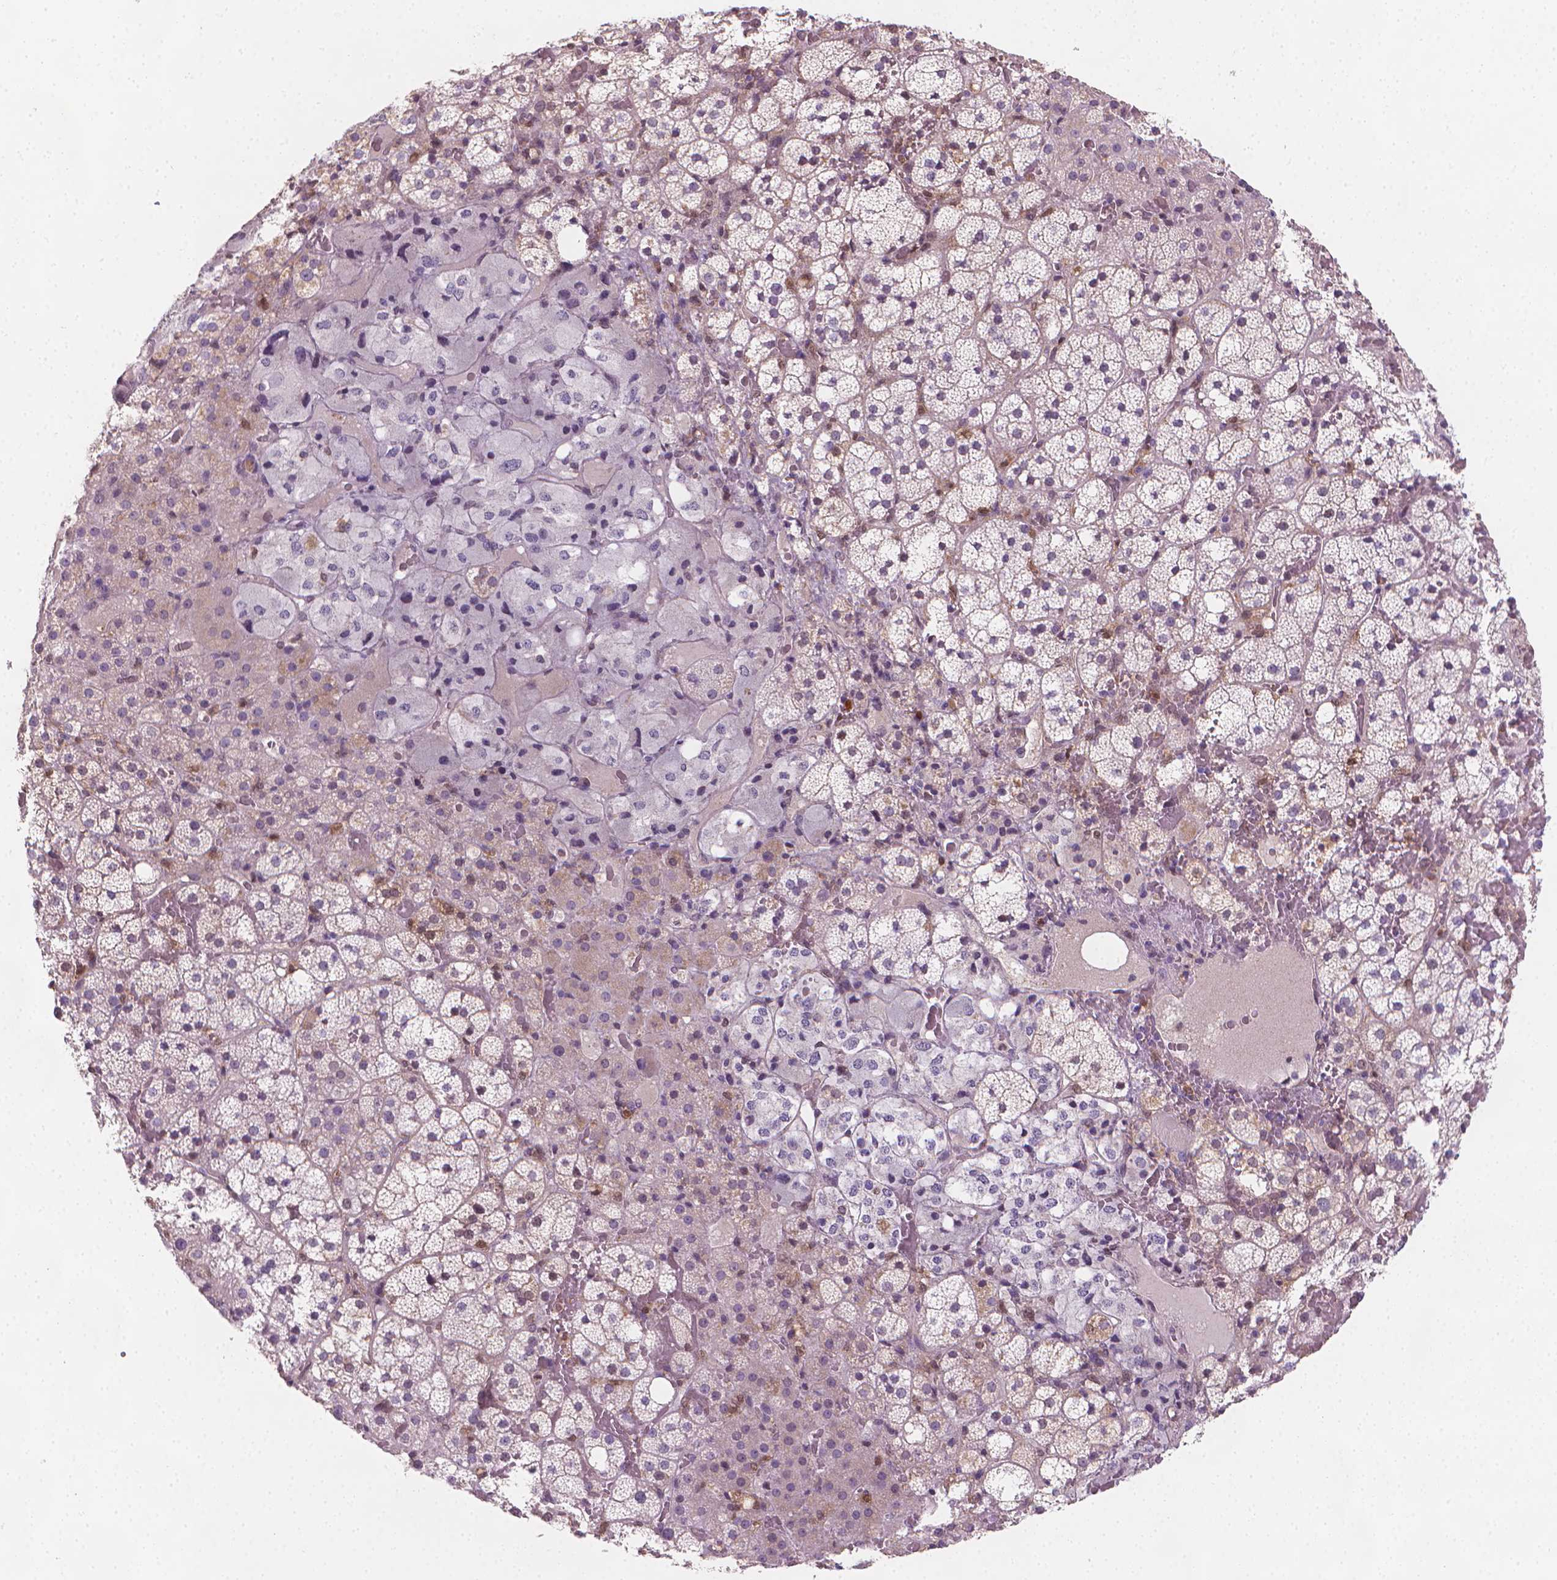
{"staining": {"intensity": "moderate", "quantity": "<25%", "location": "cytoplasmic/membranous,nuclear"}, "tissue": "adrenal gland", "cell_type": "Glandular cells", "image_type": "normal", "snomed": [{"axis": "morphology", "description": "Normal tissue, NOS"}, {"axis": "topography", "description": "Adrenal gland"}], "caption": "Immunohistochemical staining of normal adrenal gland demonstrates low levels of moderate cytoplasmic/membranous,nuclear expression in approximately <25% of glandular cells.", "gene": "TNFAIP2", "patient": {"sex": "male", "age": 53}}